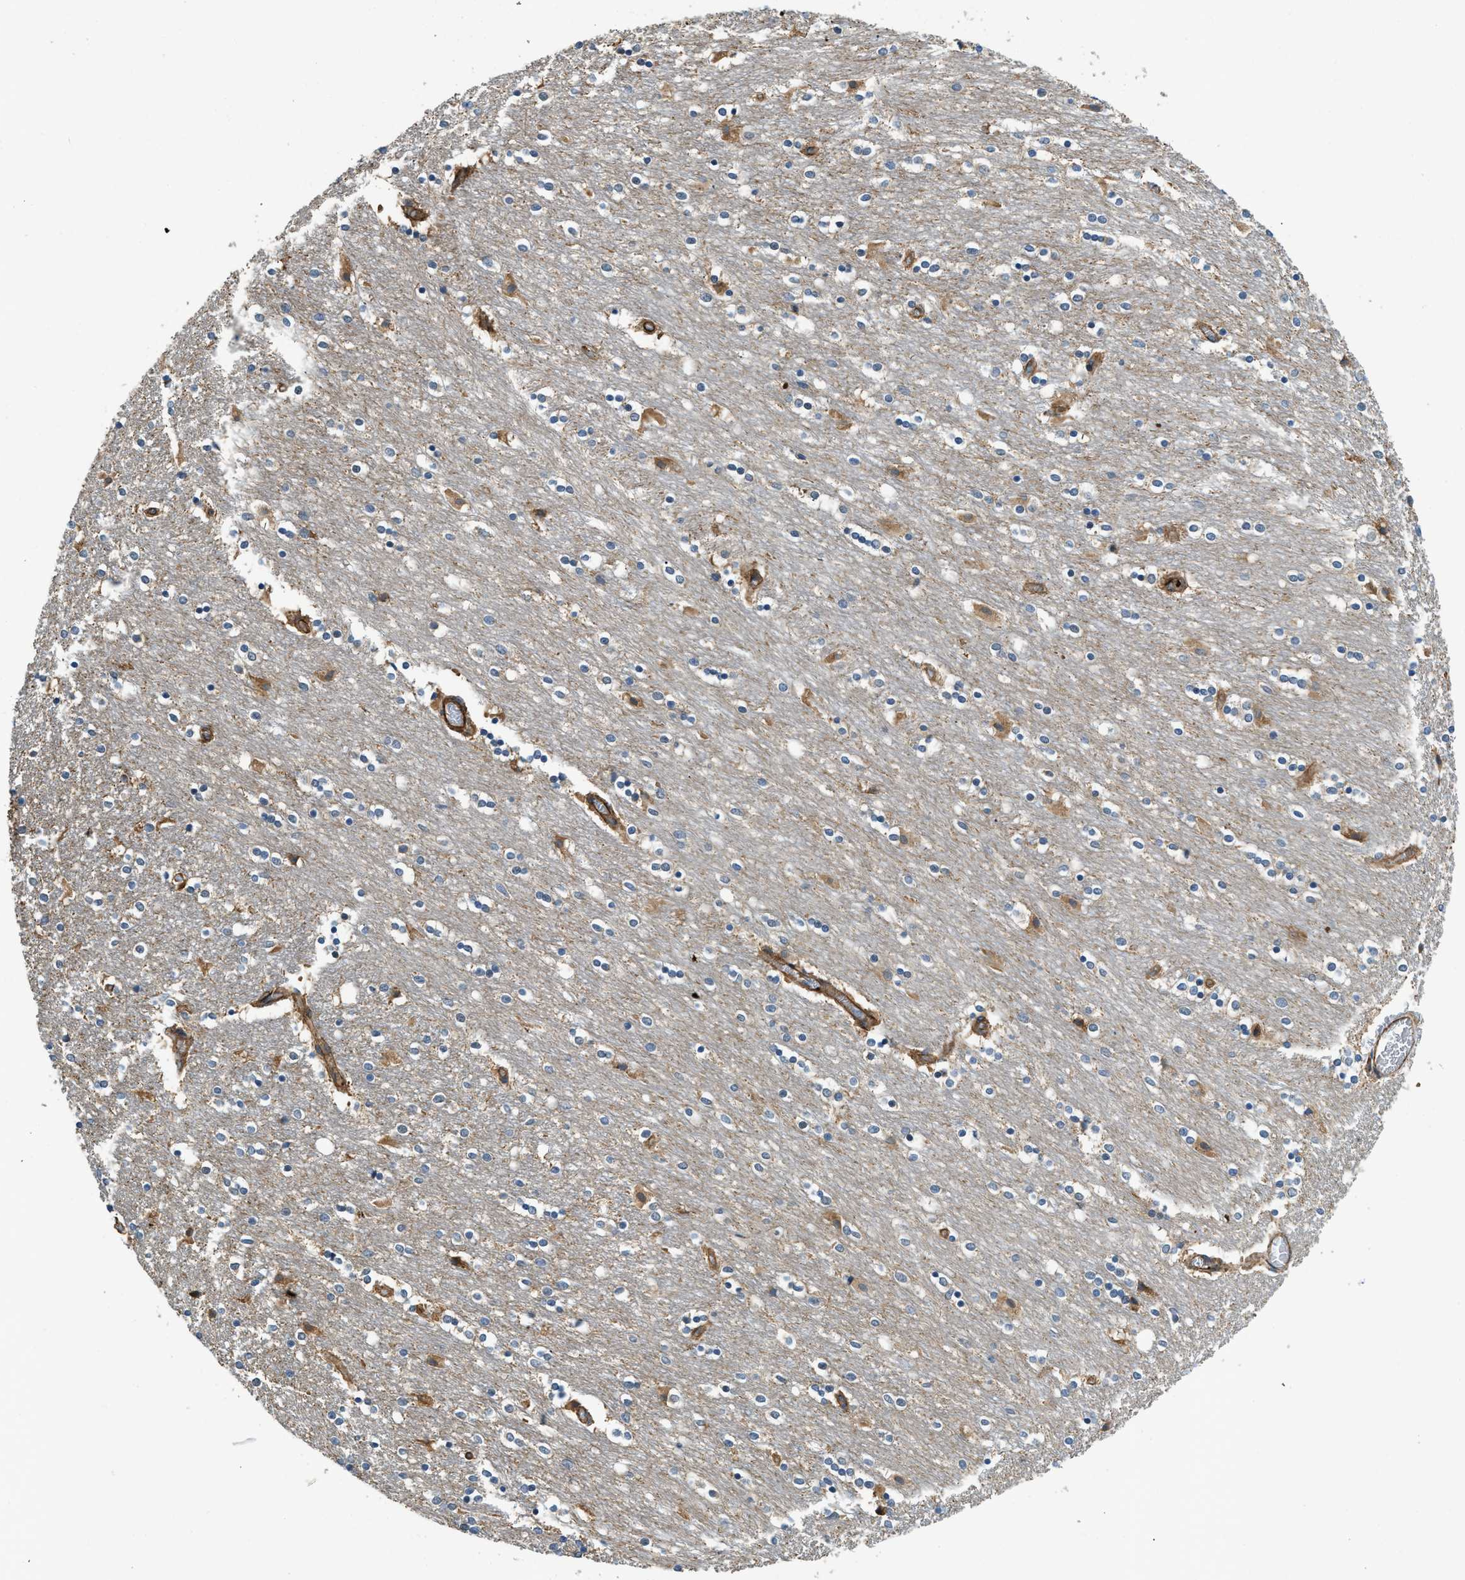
{"staining": {"intensity": "moderate", "quantity": "25%-75%", "location": "cytoplasmic/membranous"}, "tissue": "caudate", "cell_type": "Glial cells", "image_type": "normal", "snomed": [{"axis": "morphology", "description": "Normal tissue, NOS"}, {"axis": "topography", "description": "Lateral ventricle wall"}], "caption": "Caudate stained with DAB immunohistochemistry (IHC) exhibits medium levels of moderate cytoplasmic/membranous staining in about 25%-75% of glial cells.", "gene": "CGN", "patient": {"sex": "female", "age": 54}}